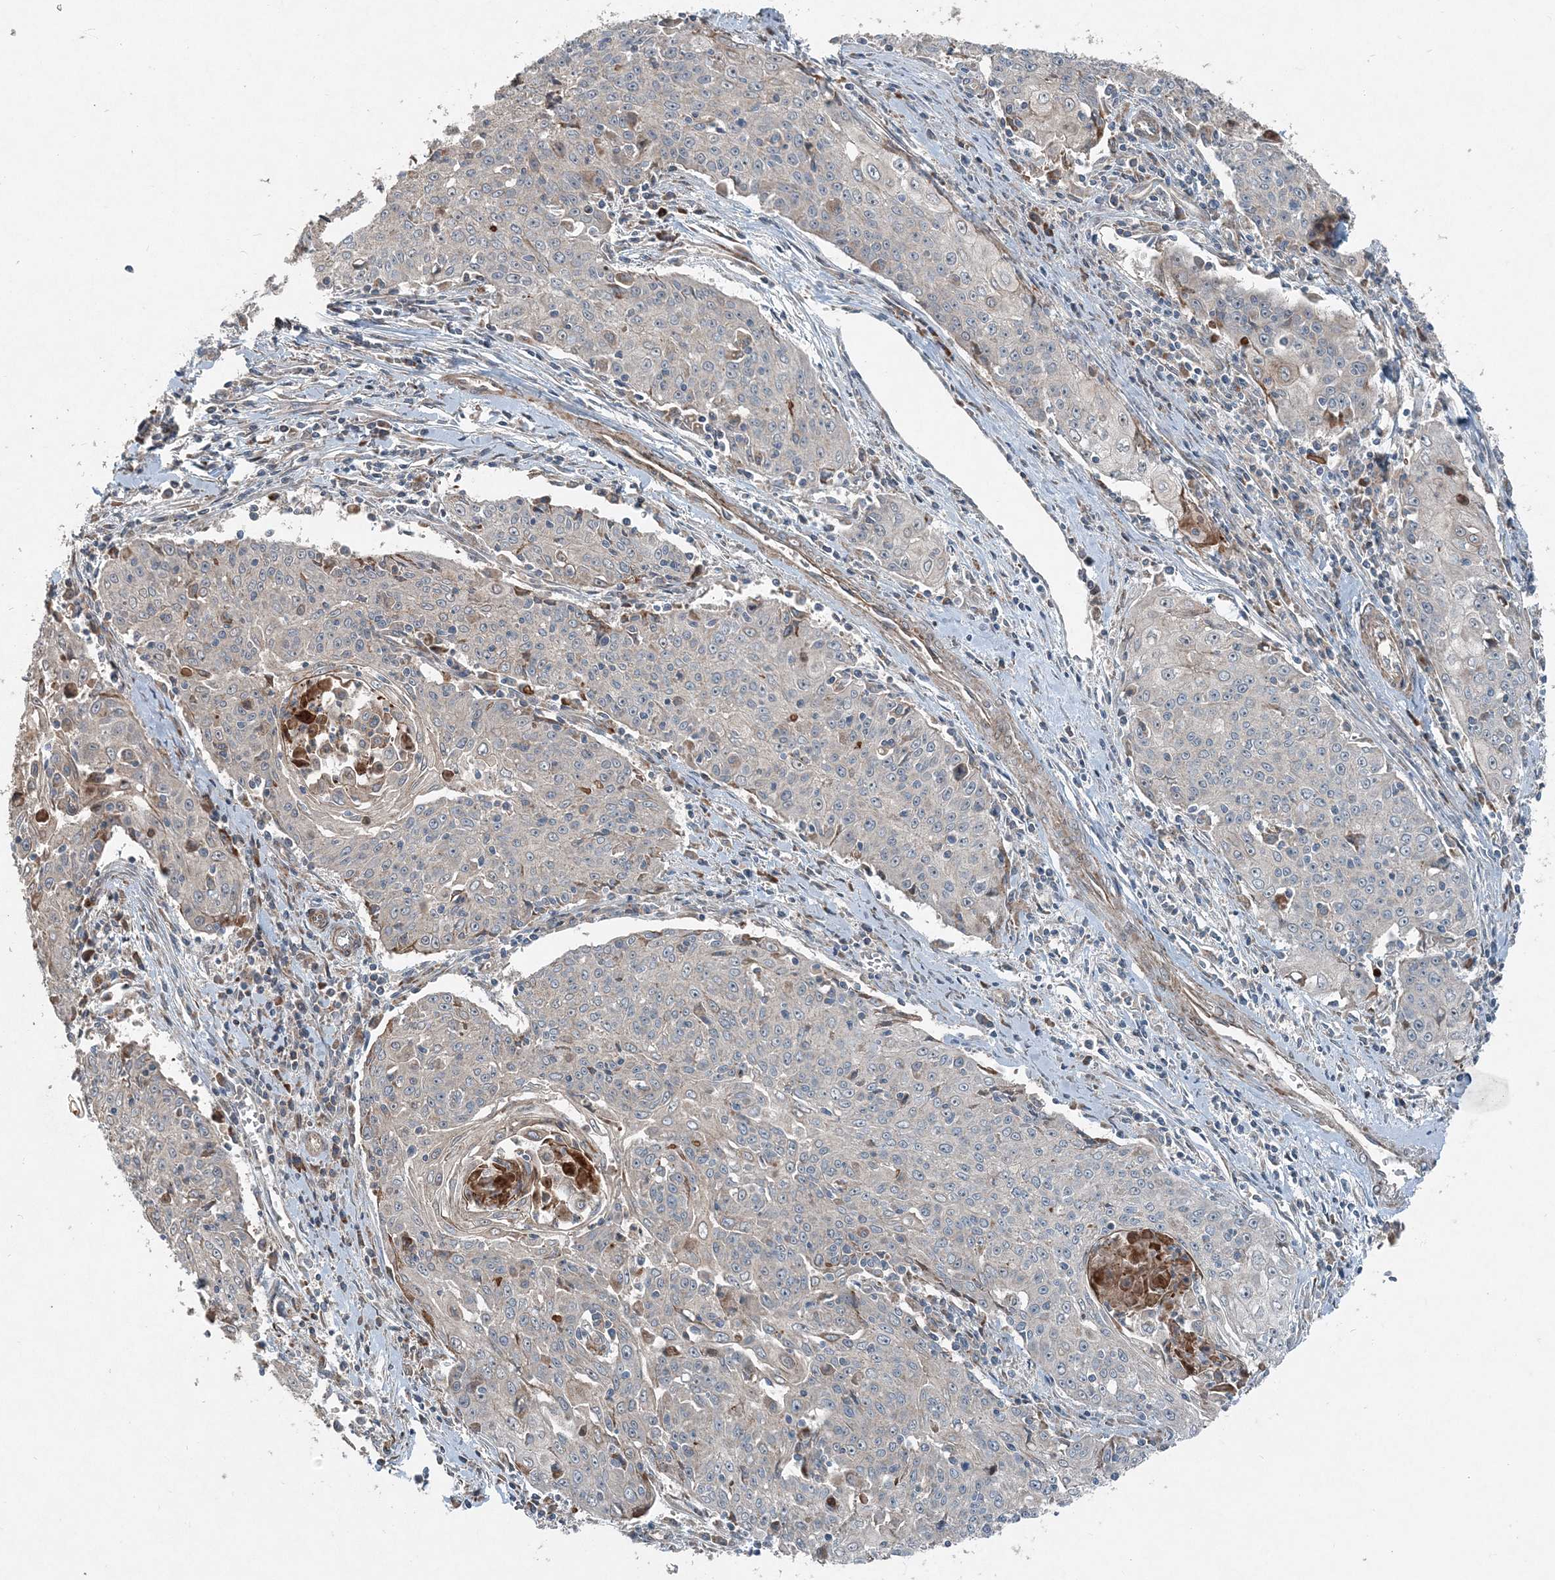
{"staining": {"intensity": "negative", "quantity": "none", "location": "none"}, "tissue": "cervical cancer", "cell_type": "Tumor cells", "image_type": "cancer", "snomed": [{"axis": "morphology", "description": "Squamous cell carcinoma, NOS"}, {"axis": "topography", "description": "Cervix"}], "caption": "Immunohistochemical staining of human cervical cancer (squamous cell carcinoma) exhibits no significant positivity in tumor cells.", "gene": "INTU", "patient": {"sex": "female", "age": 48}}